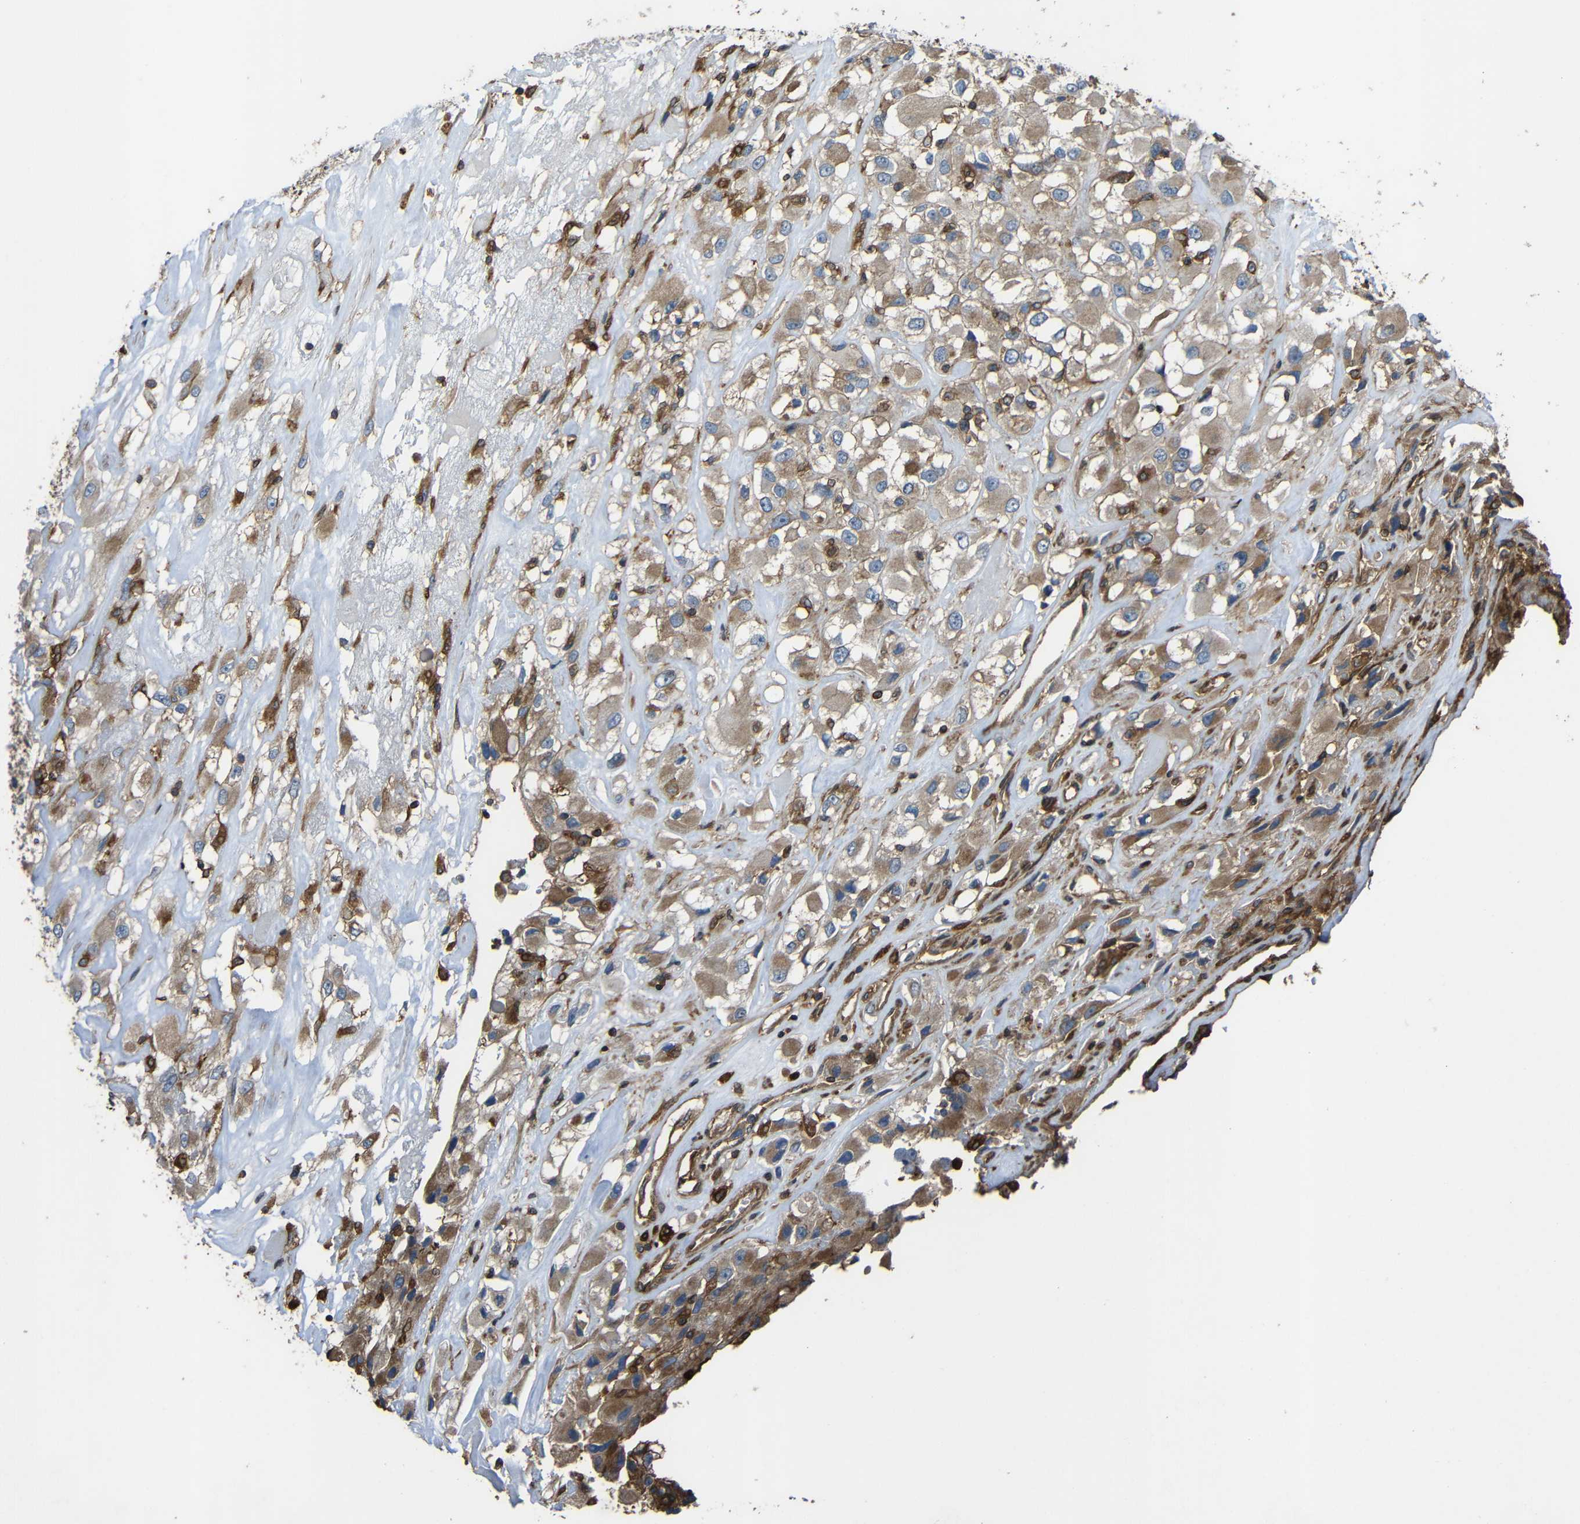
{"staining": {"intensity": "moderate", "quantity": ">75%", "location": "cytoplasmic/membranous"}, "tissue": "renal cancer", "cell_type": "Tumor cells", "image_type": "cancer", "snomed": [{"axis": "morphology", "description": "Adenocarcinoma, NOS"}, {"axis": "topography", "description": "Kidney"}], "caption": "A brown stain shows moderate cytoplasmic/membranous positivity of a protein in human renal cancer (adenocarcinoma) tumor cells.", "gene": "TREM2", "patient": {"sex": "female", "age": 52}}